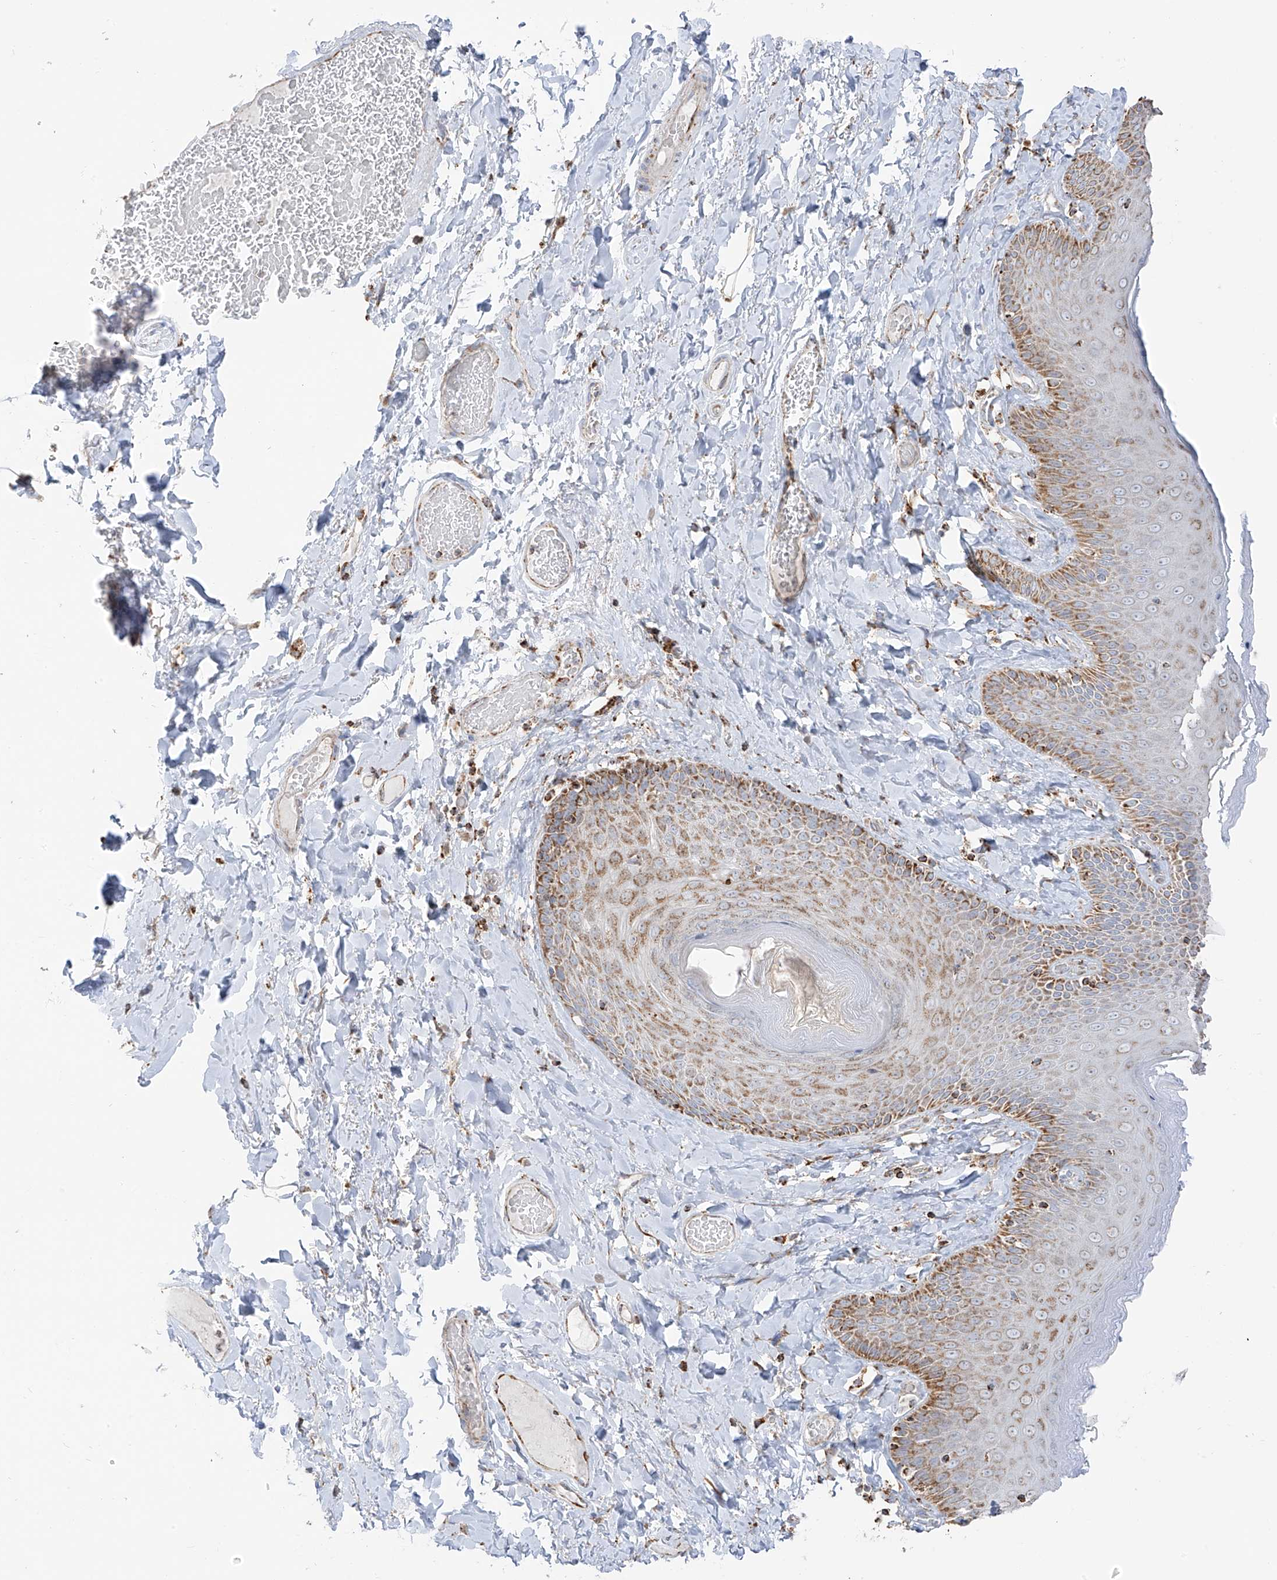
{"staining": {"intensity": "moderate", "quantity": ">75%", "location": "cytoplasmic/membranous"}, "tissue": "skin", "cell_type": "Epidermal cells", "image_type": "normal", "snomed": [{"axis": "morphology", "description": "Normal tissue, NOS"}, {"axis": "topography", "description": "Anal"}], "caption": "This histopathology image demonstrates IHC staining of benign human skin, with medium moderate cytoplasmic/membranous positivity in about >75% of epidermal cells.", "gene": "ETHE1", "patient": {"sex": "male", "age": 69}}